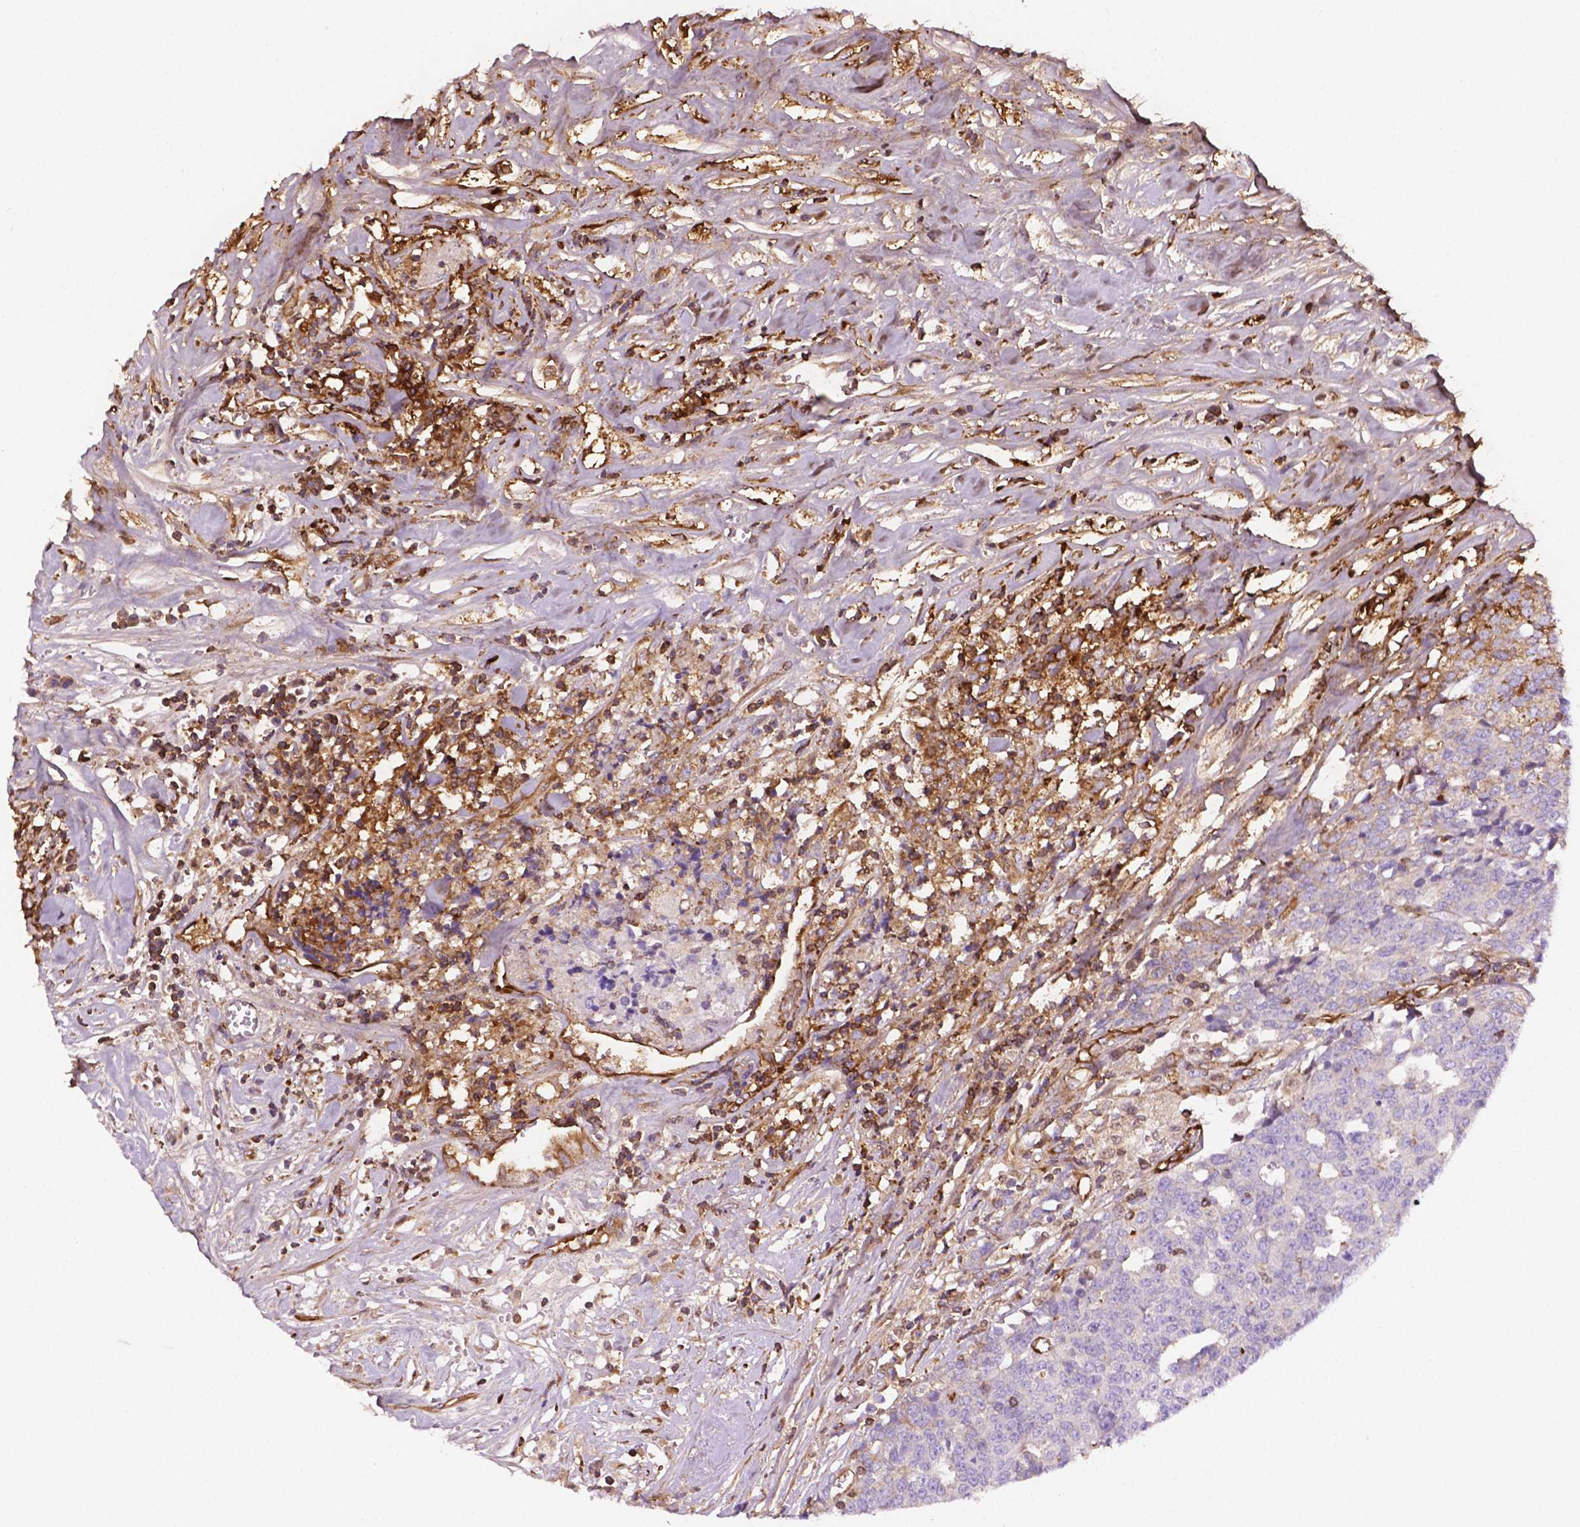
{"staining": {"intensity": "negative", "quantity": "none", "location": "none"}, "tissue": "prostate cancer", "cell_type": "Tumor cells", "image_type": "cancer", "snomed": [{"axis": "morphology", "description": "Adenocarcinoma, High grade"}, {"axis": "topography", "description": "Prostate and seminal vesicle, NOS"}], "caption": "This is a image of IHC staining of prostate cancer, which shows no expression in tumor cells.", "gene": "DCN", "patient": {"sex": "male", "age": 60}}